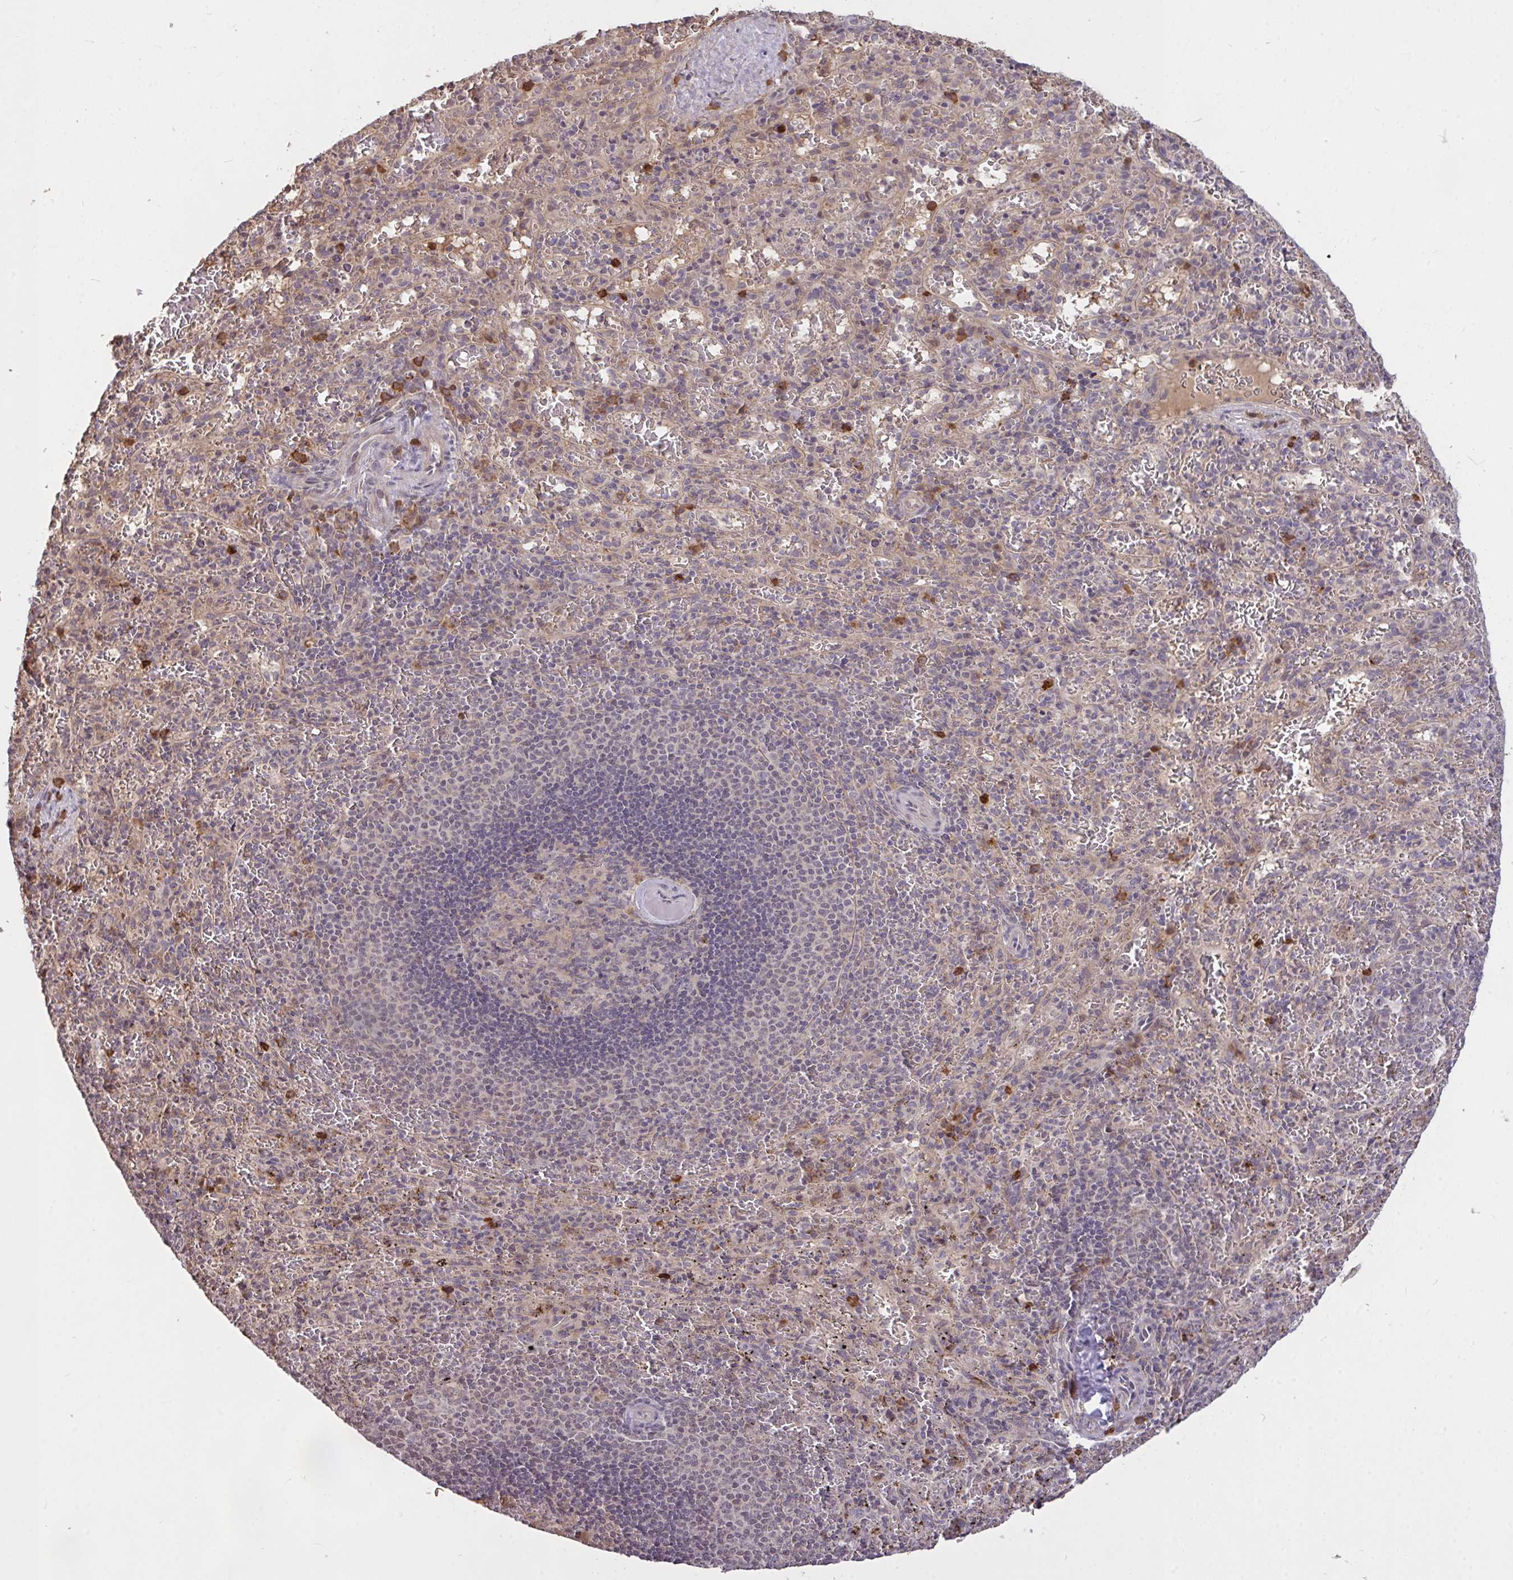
{"staining": {"intensity": "moderate", "quantity": "<25%", "location": "cytoplasmic/membranous,nuclear"}, "tissue": "spleen", "cell_type": "Cells in red pulp", "image_type": "normal", "snomed": [{"axis": "morphology", "description": "Normal tissue, NOS"}, {"axis": "topography", "description": "Spleen"}], "caption": "This photomicrograph reveals immunohistochemistry staining of unremarkable human spleen, with low moderate cytoplasmic/membranous,nuclear staining in about <25% of cells in red pulp.", "gene": "FCER1A", "patient": {"sex": "male", "age": 57}}